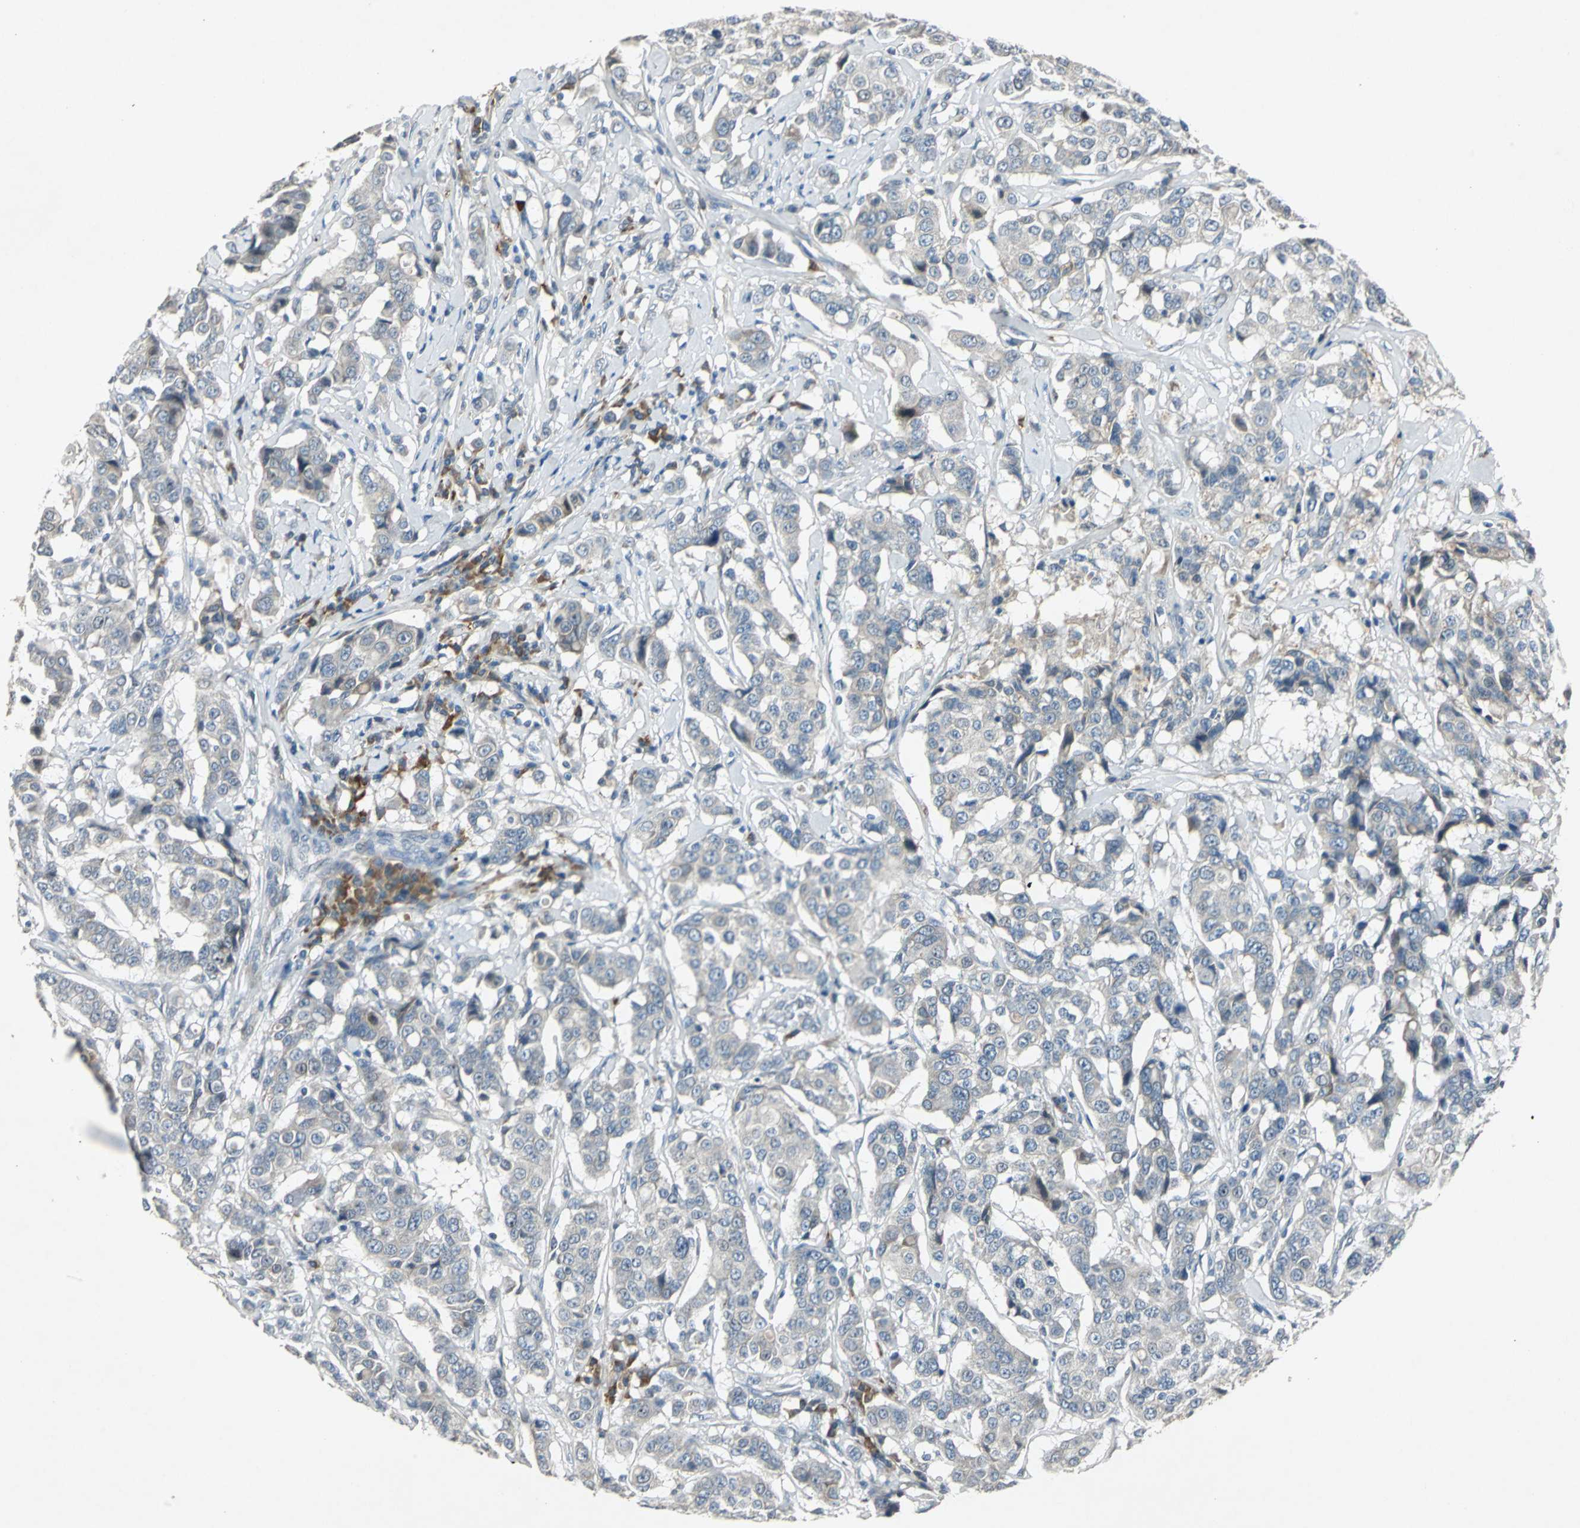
{"staining": {"intensity": "negative", "quantity": "none", "location": "none"}, "tissue": "breast cancer", "cell_type": "Tumor cells", "image_type": "cancer", "snomed": [{"axis": "morphology", "description": "Duct carcinoma"}, {"axis": "topography", "description": "Breast"}], "caption": "The photomicrograph exhibits no staining of tumor cells in breast cancer.", "gene": "SLC2A13", "patient": {"sex": "female", "age": 27}}